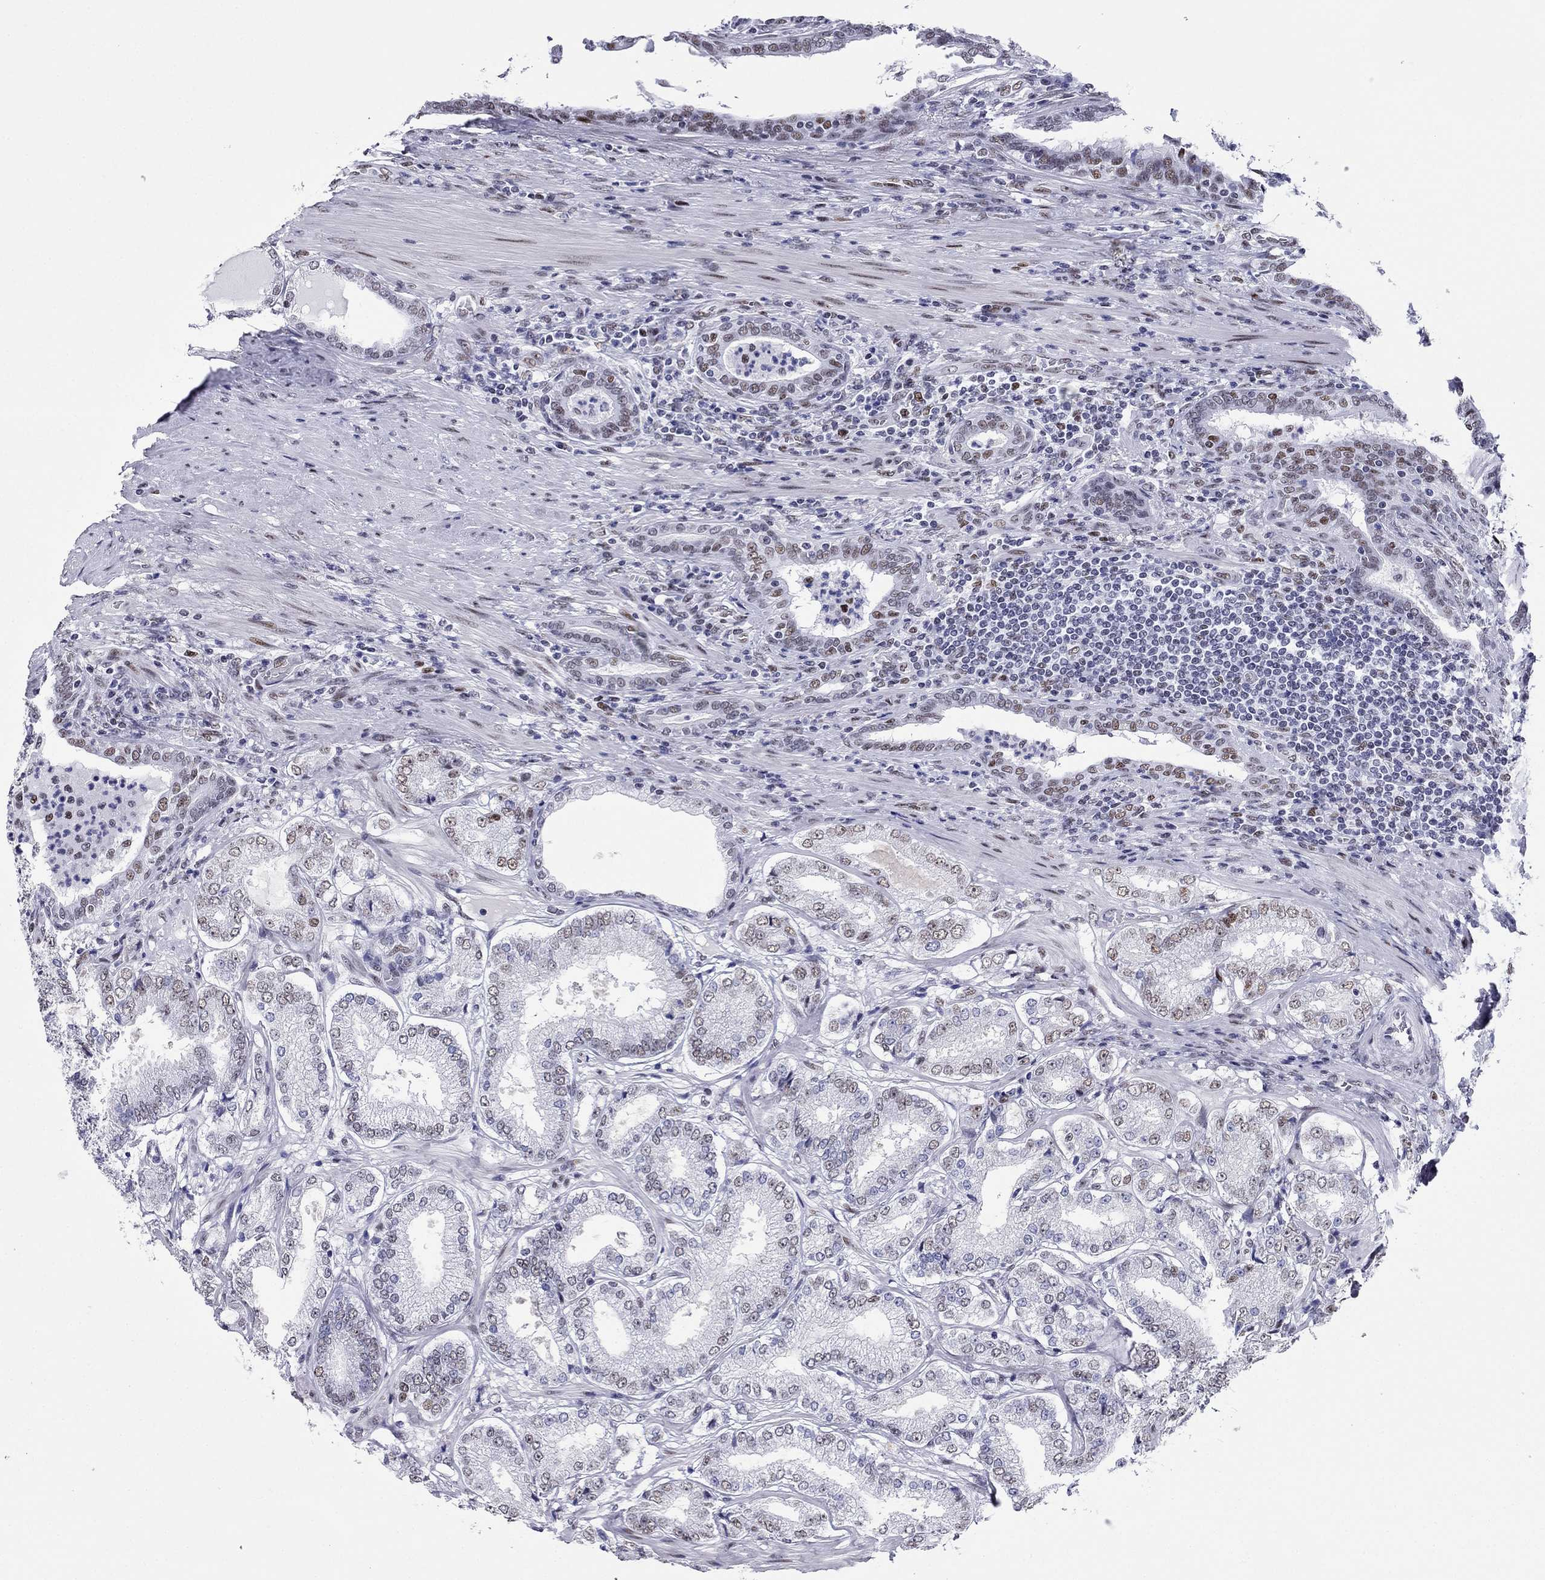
{"staining": {"intensity": "weak", "quantity": "25%-75%", "location": "nuclear"}, "tissue": "prostate cancer", "cell_type": "Tumor cells", "image_type": "cancer", "snomed": [{"axis": "morphology", "description": "Adenocarcinoma, NOS"}, {"axis": "topography", "description": "Prostate"}], "caption": "Immunohistochemistry (DAB) staining of human prostate cancer demonstrates weak nuclear protein positivity in approximately 25%-75% of tumor cells.", "gene": "PPM1G", "patient": {"sex": "male", "age": 65}}